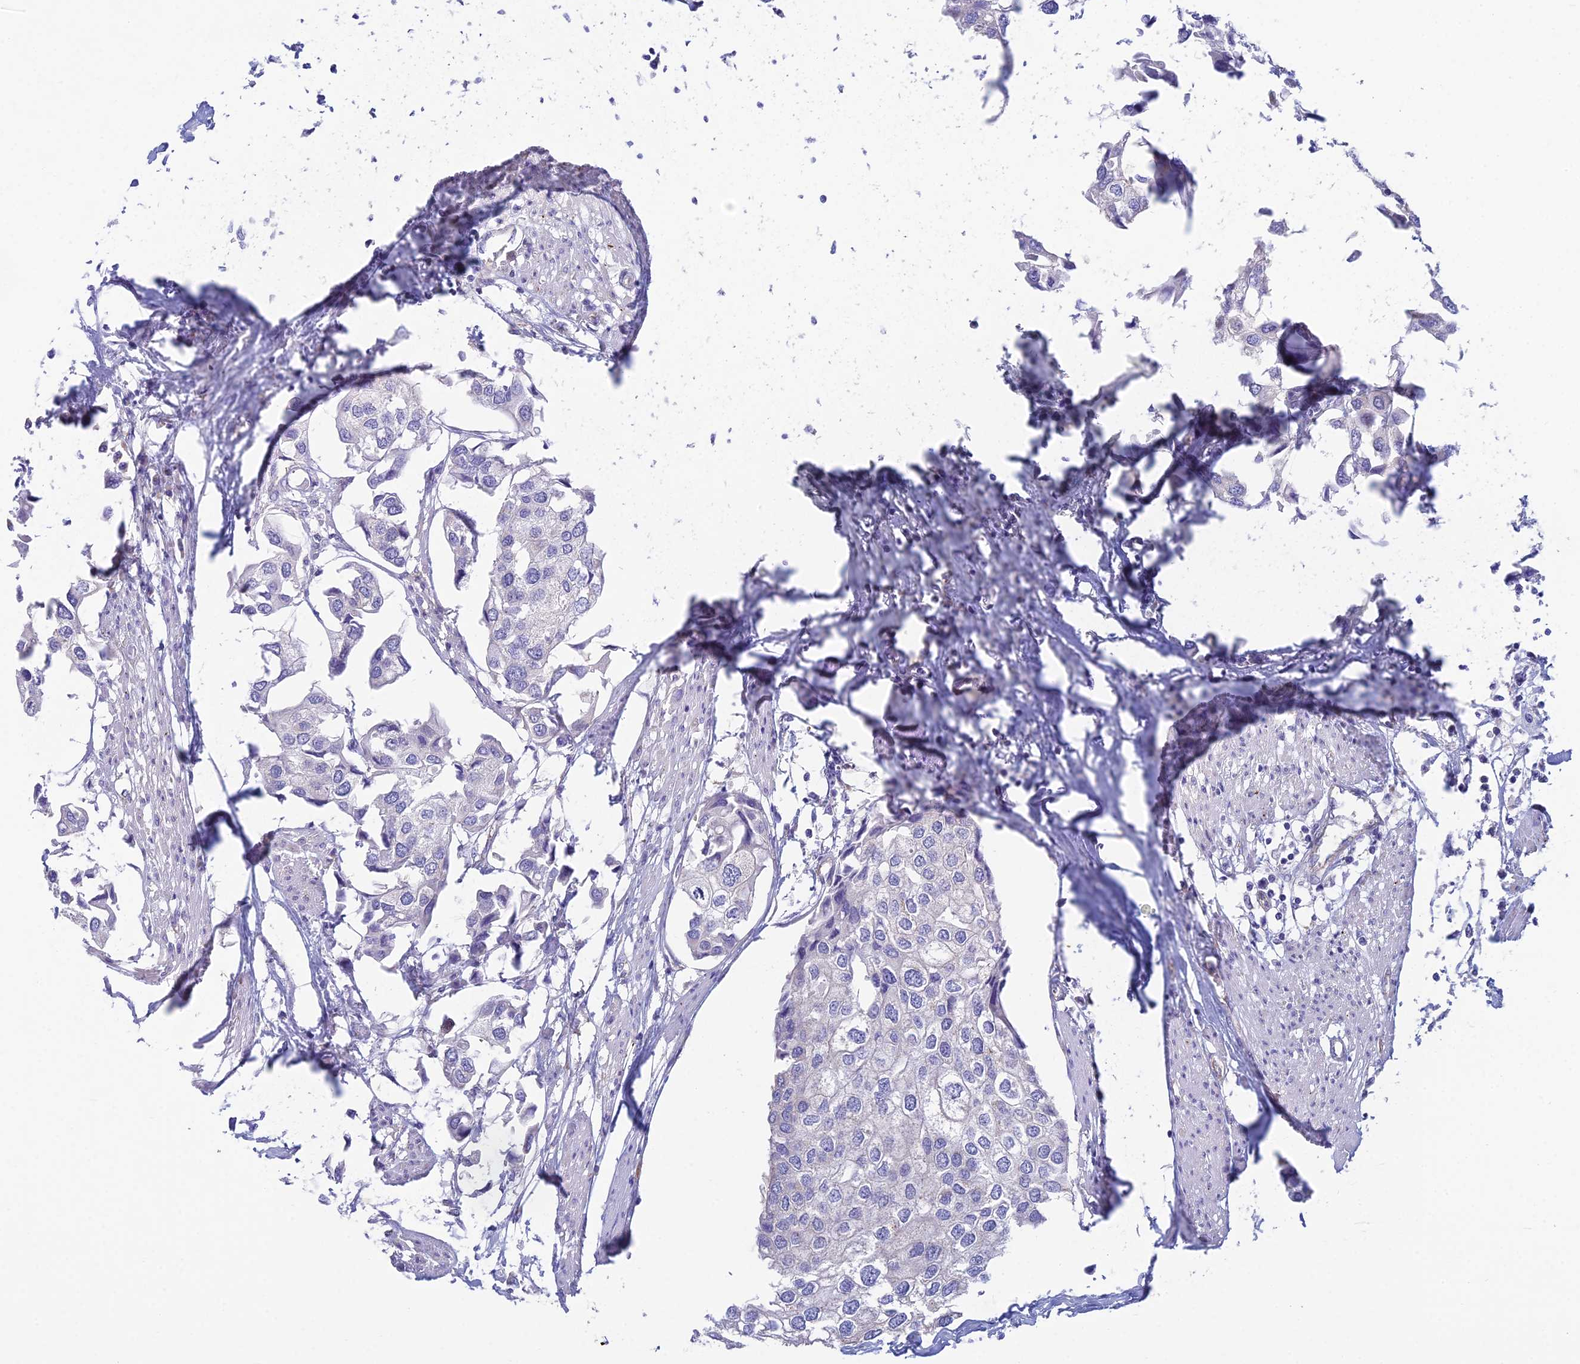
{"staining": {"intensity": "negative", "quantity": "none", "location": "none"}, "tissue": "urothelial cancer", "cell_type": "Tumor cells", "image_type": "cancer", "snomed": [{"axis": "morphology", "description": "Urothelial carcinoma, High grade"}, {"axis": "topography", "description": "Urinary bladder"}], "caption": "This is an immunohistochemistry (IHC) photomicrograph of human urothelial cancer. There is no staining in tumor cells.", "gene": "ZNF564", "patient": {"sex": "male", "age": 64}}